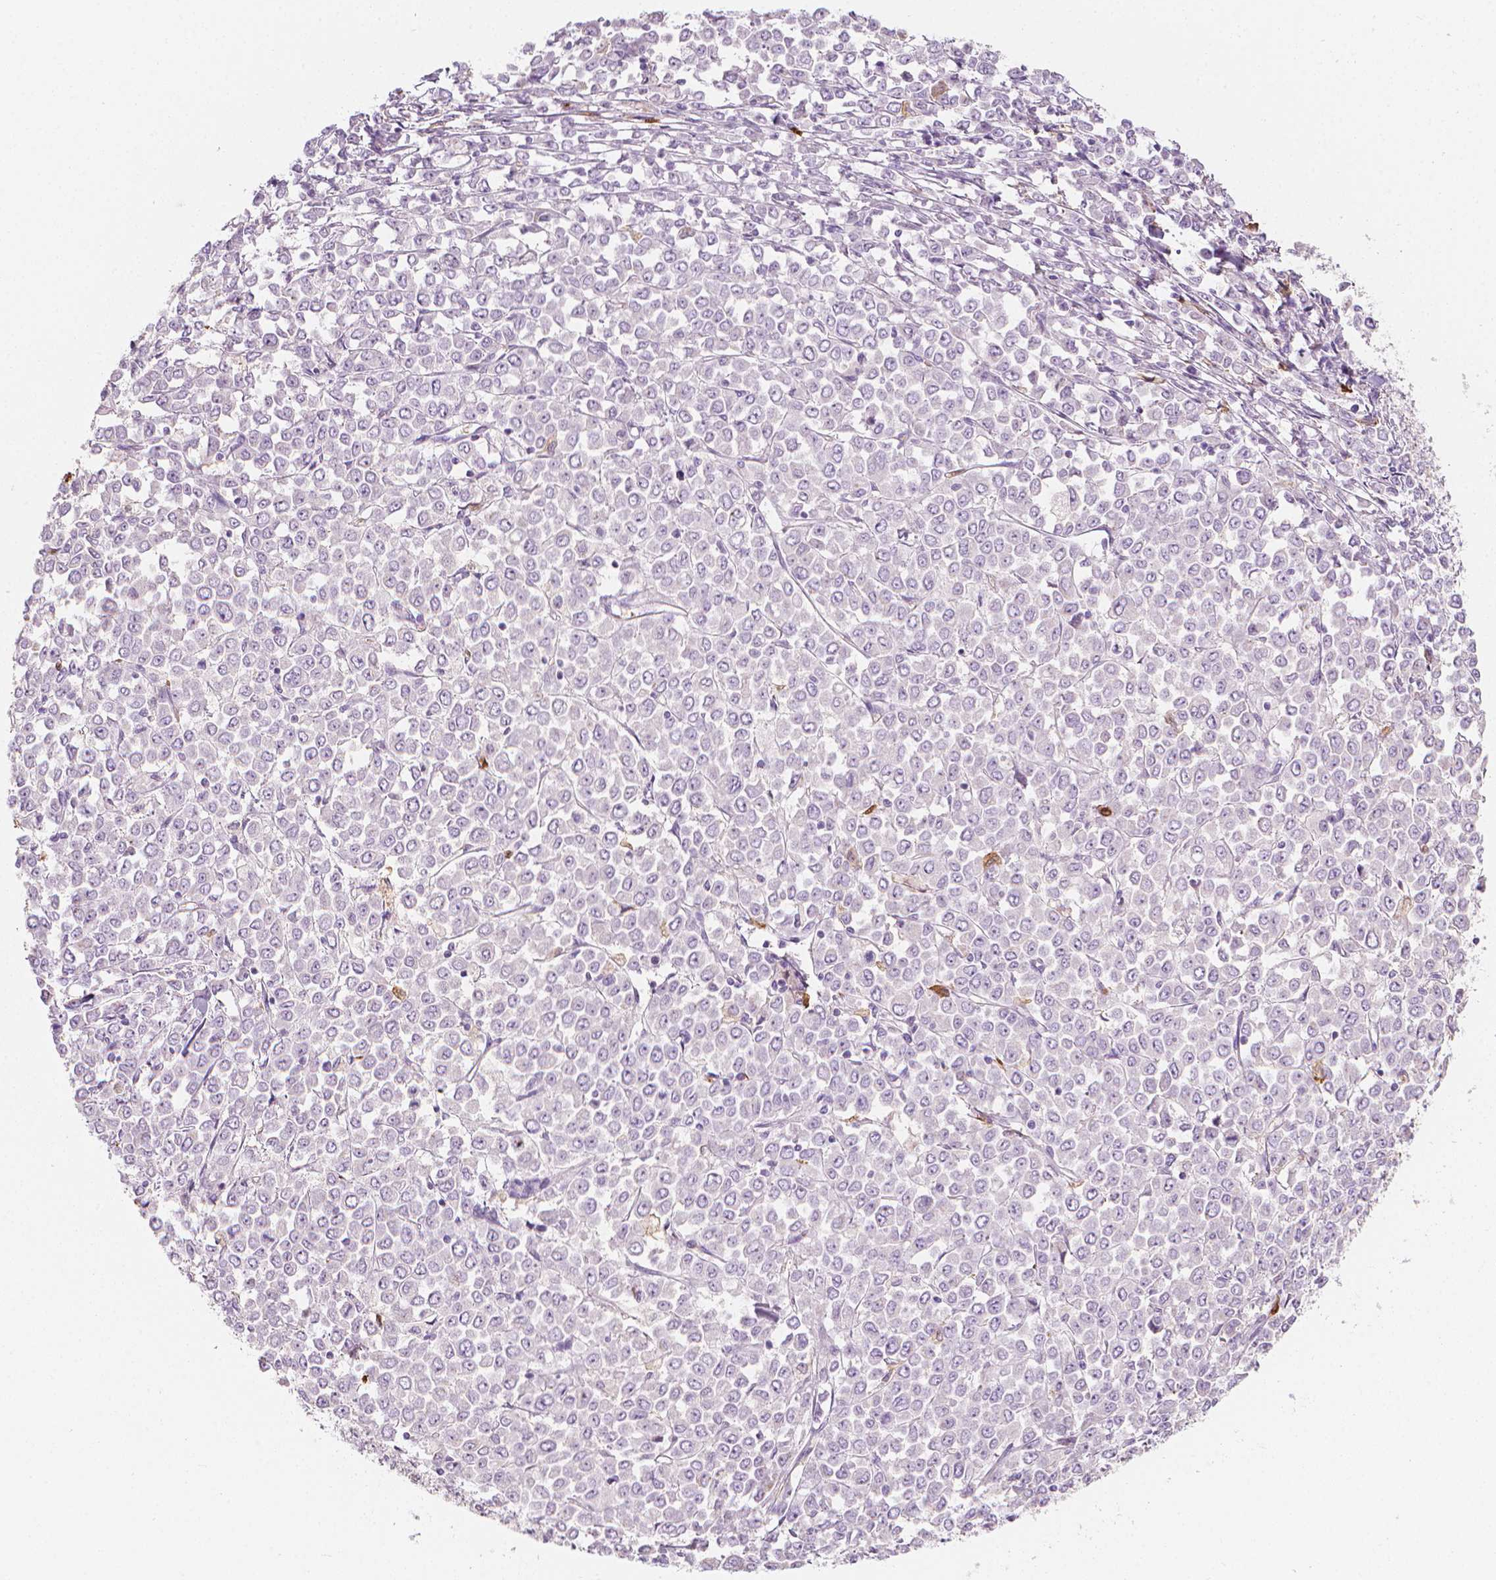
{"staining": {"intensity": "strong", "quantity": "<25%", "location": "cytoplasmic/membranous"}, "tissue": "stomach cancer", "cell_type": "Tumor cells", "image_type": "cancer", "snomed": [{"axis": "morphology", "description": "Adenocarcinoma, NOS"}, {"axis": "topography", "description": "Stomach, upper"}], "caption": "Protein positivity by immunohistochemistry (IHC) exhibits strong cytoplasmic/membranous staining in about <25% of tumor cells in stomach cancer (adenocarcinoma).", "gene": "CES1", "patient": {"sex": "male", "age": 70}}